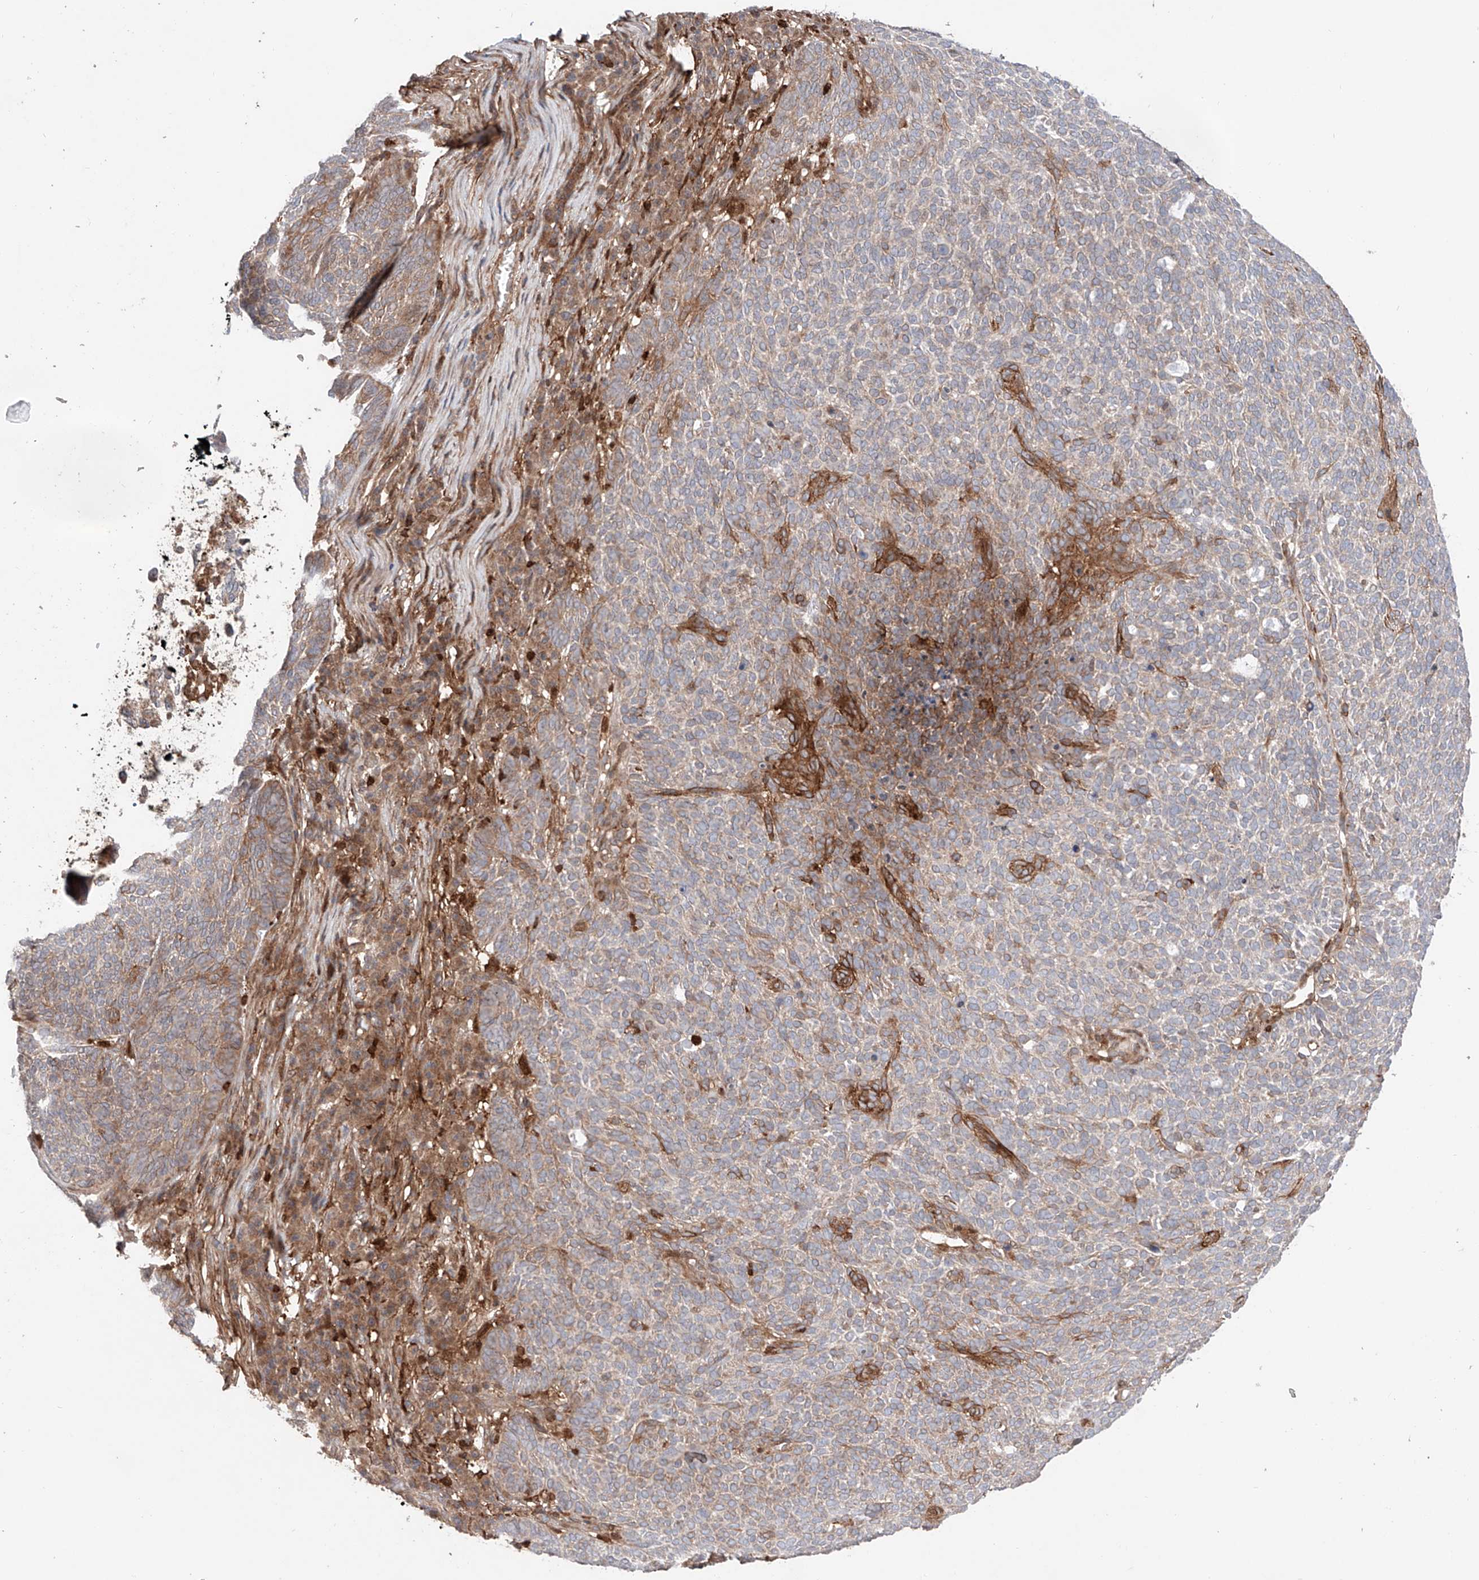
{"staining": {"intensity": "negative", "quantity": "none", "location": "none"}, "tissue": "skin cancer", "cell_type": "Tumor cells", "image_type": "cancer", "snomed": [{"axis": "morphology", "description": "Squamous cell carcinoma, NOS"}, {"axis": "topography", "description": "Skin"}], "caption": "IHC of human skin cancer (squamous cell carcinoma) reveals no positivity in tumor cells.", "gene": "IGSF22", "patient": {"sex": "female", "age": 90}}